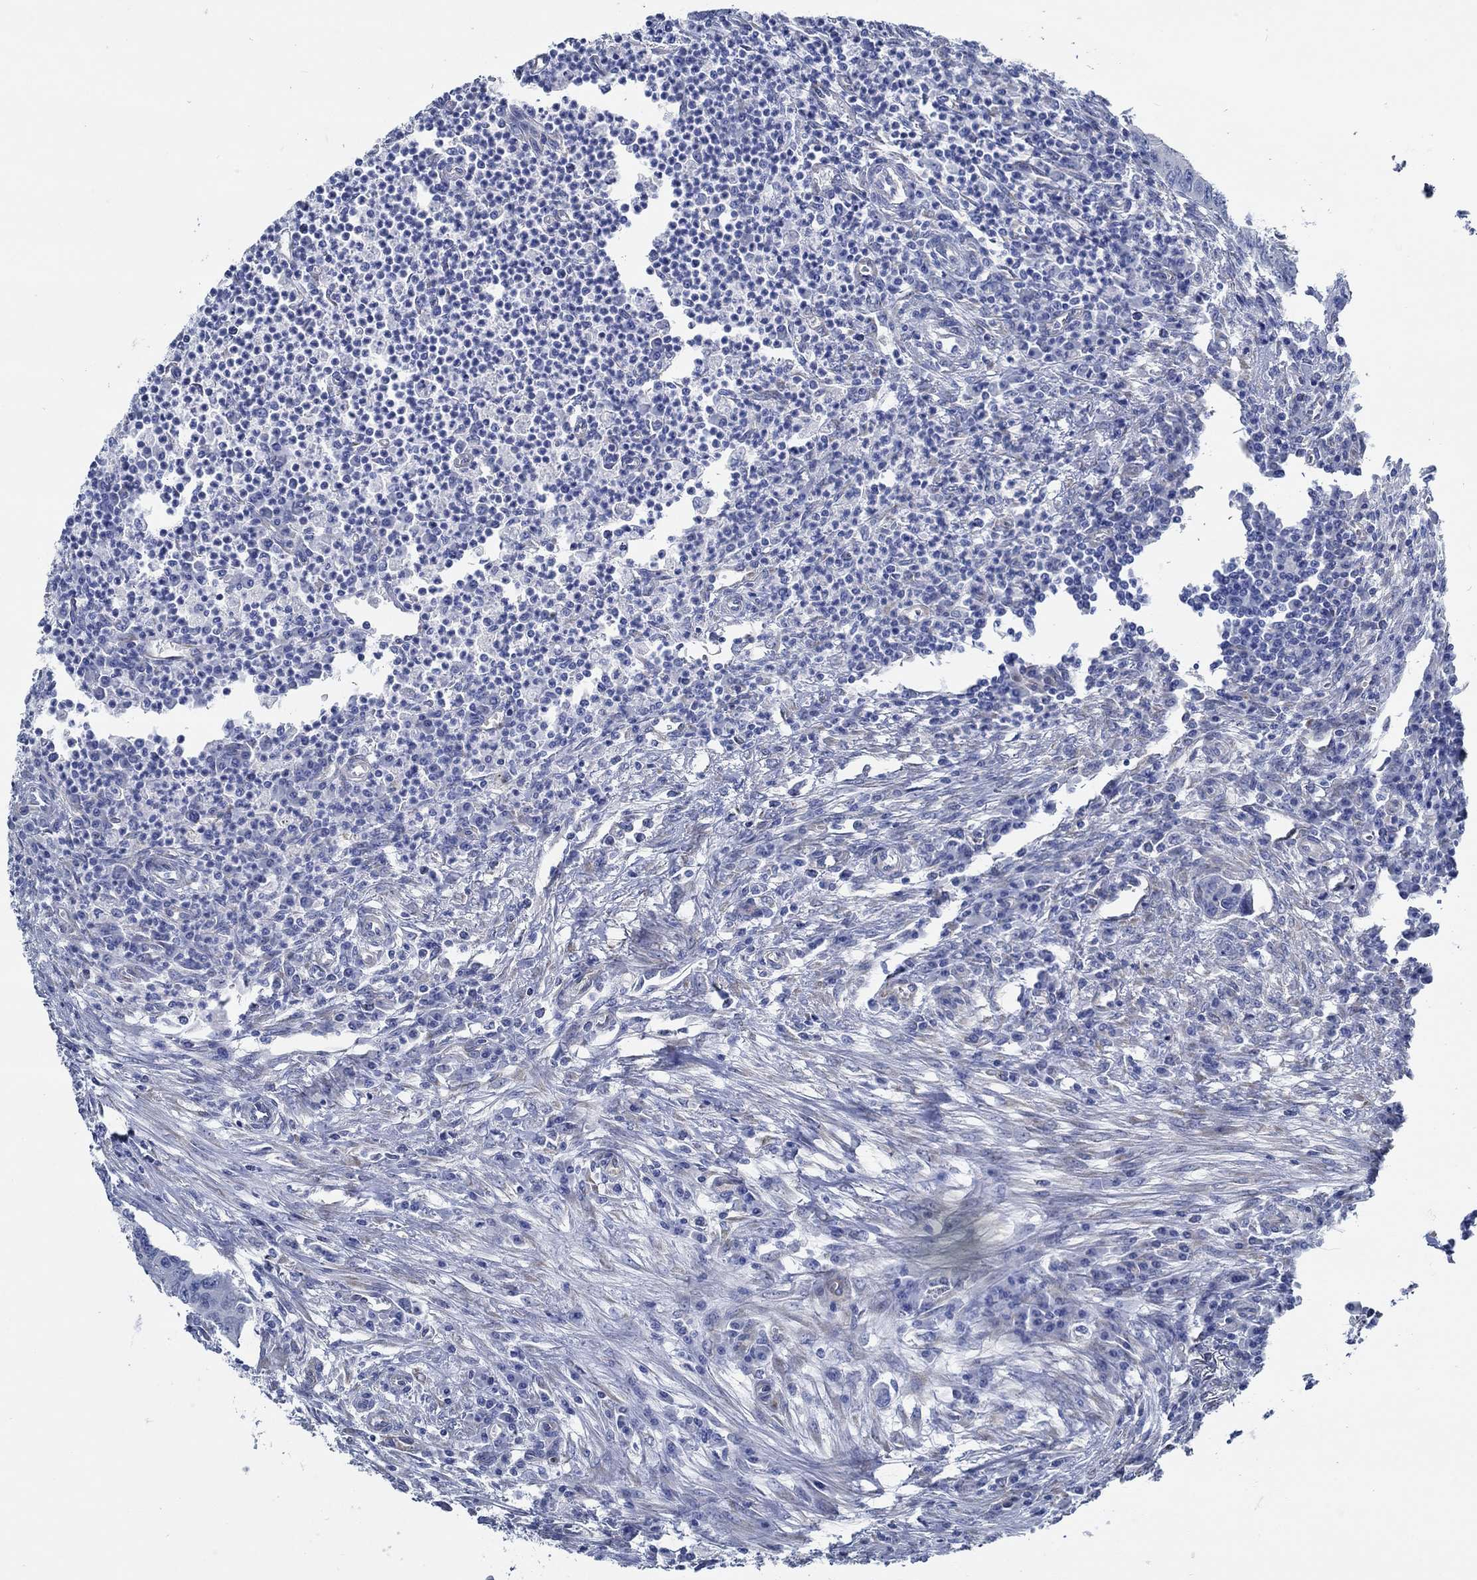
{"staining": {"intensity": "negative", "quantity": "none", "location": "none"}, "tissue": "colorectal cancer", "cell_type": "Tumor cells", "image_type": "cancer", "snomed": [{"axis": "morphology", "description": "Adenocarcinoma, NOS"}, {"axis": "topography", "description": "Colon"}], "caption": "High power microscopy photomicrograph of an immunohistochemistry photomicrograph of adenocarcinoma (colorectal), revealing no significant staining in tumor cells.", "gene": "HECW2", "patient": {"sex": "male", "age": 53}}